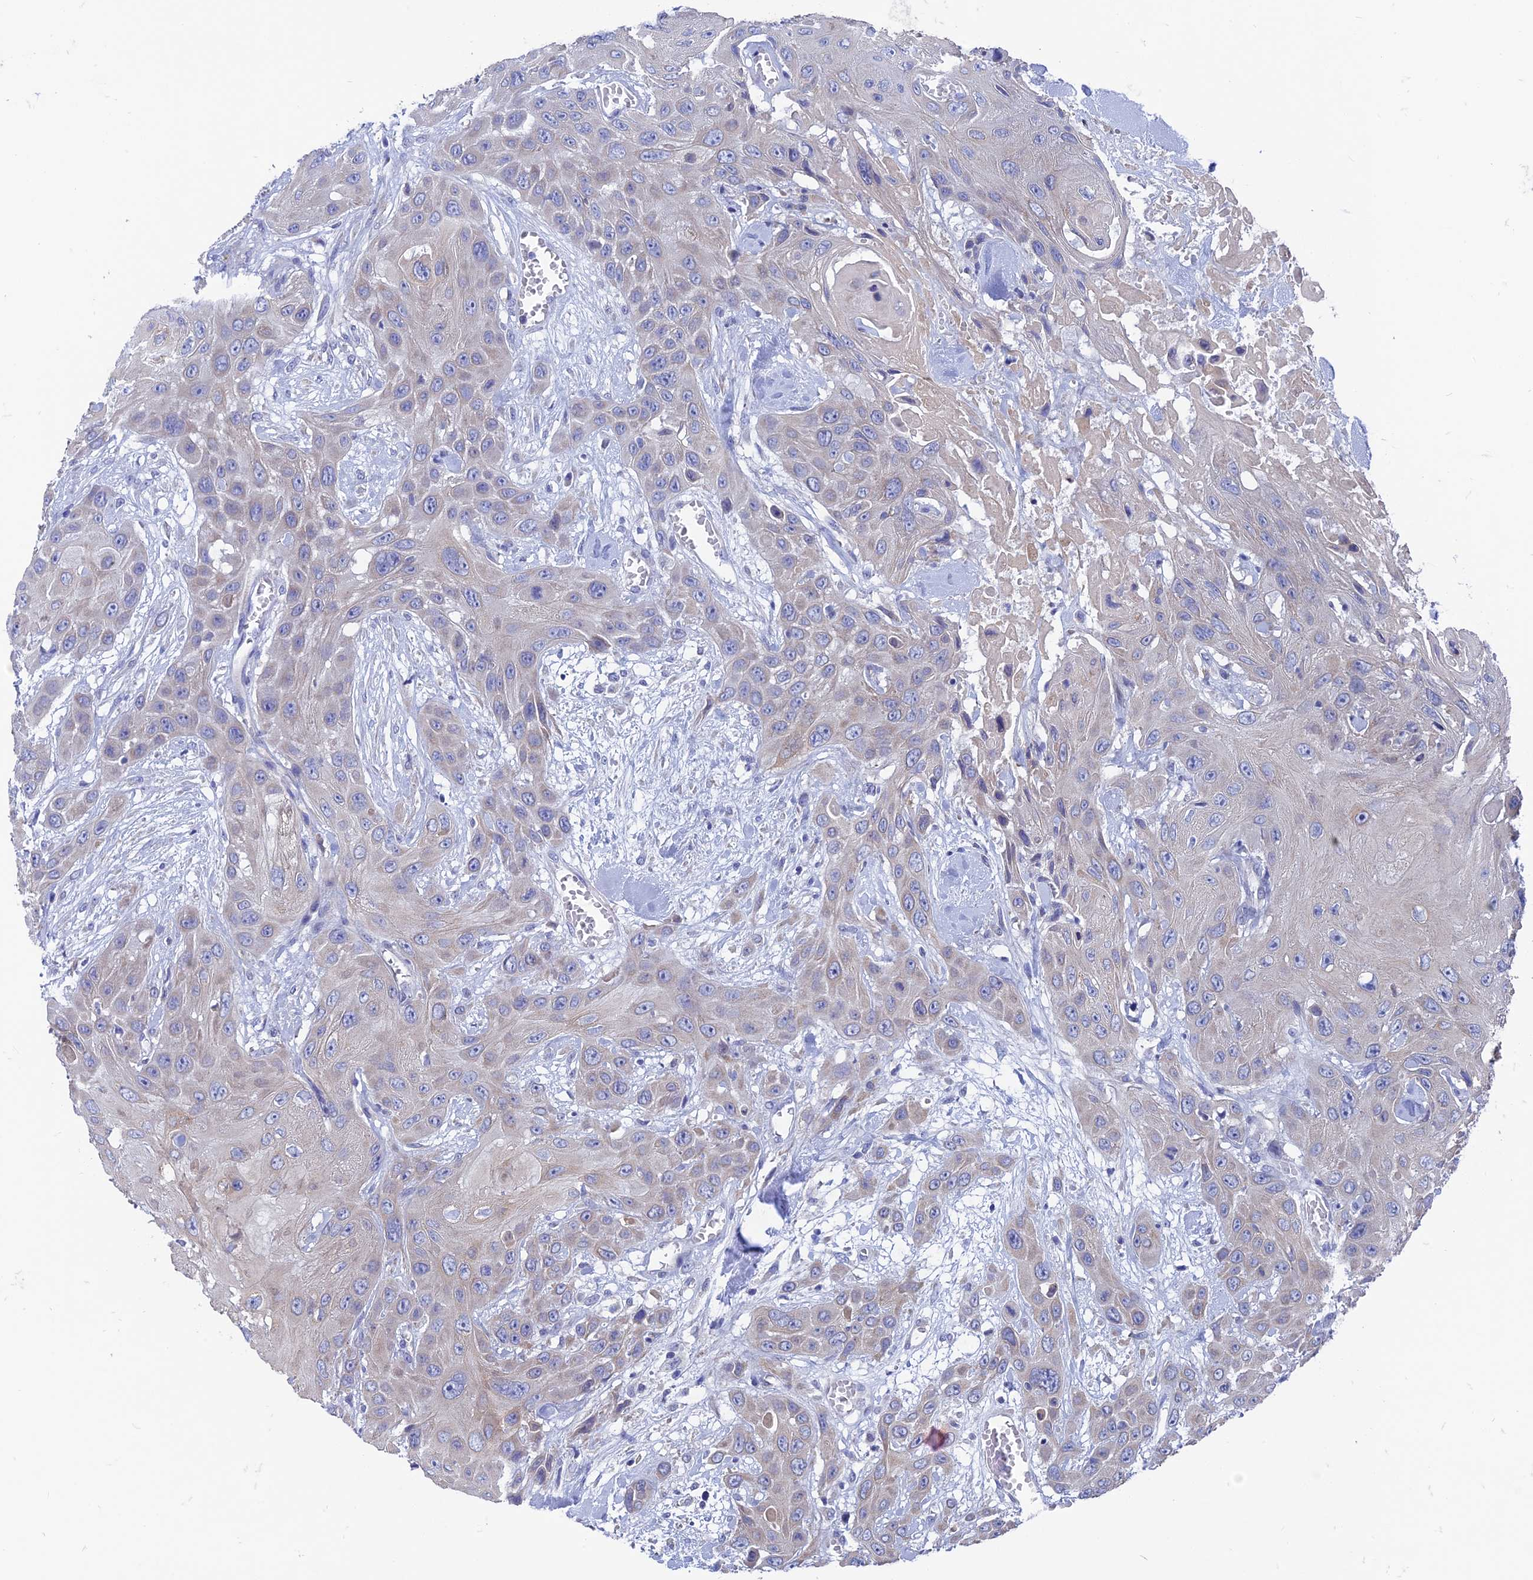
{"staining": {"intensity": "negative", "quantity": "none", "location": "none"}, "tissue": "head and neck cancer", "cell_type": "Tumor cells", "image_type": "cancer", "snomed": [{"axis": "morphology", "description": "Squamous cell carcinoma, NOS"}, {"axis": "topography", "description": "Head-Neck"}], "caption": "Photomicrograph shows no significant protein positivity in tumor cells of head and neck cancer.", "gene": "AK4", "patient": {"sex": "male", "age": 81}}